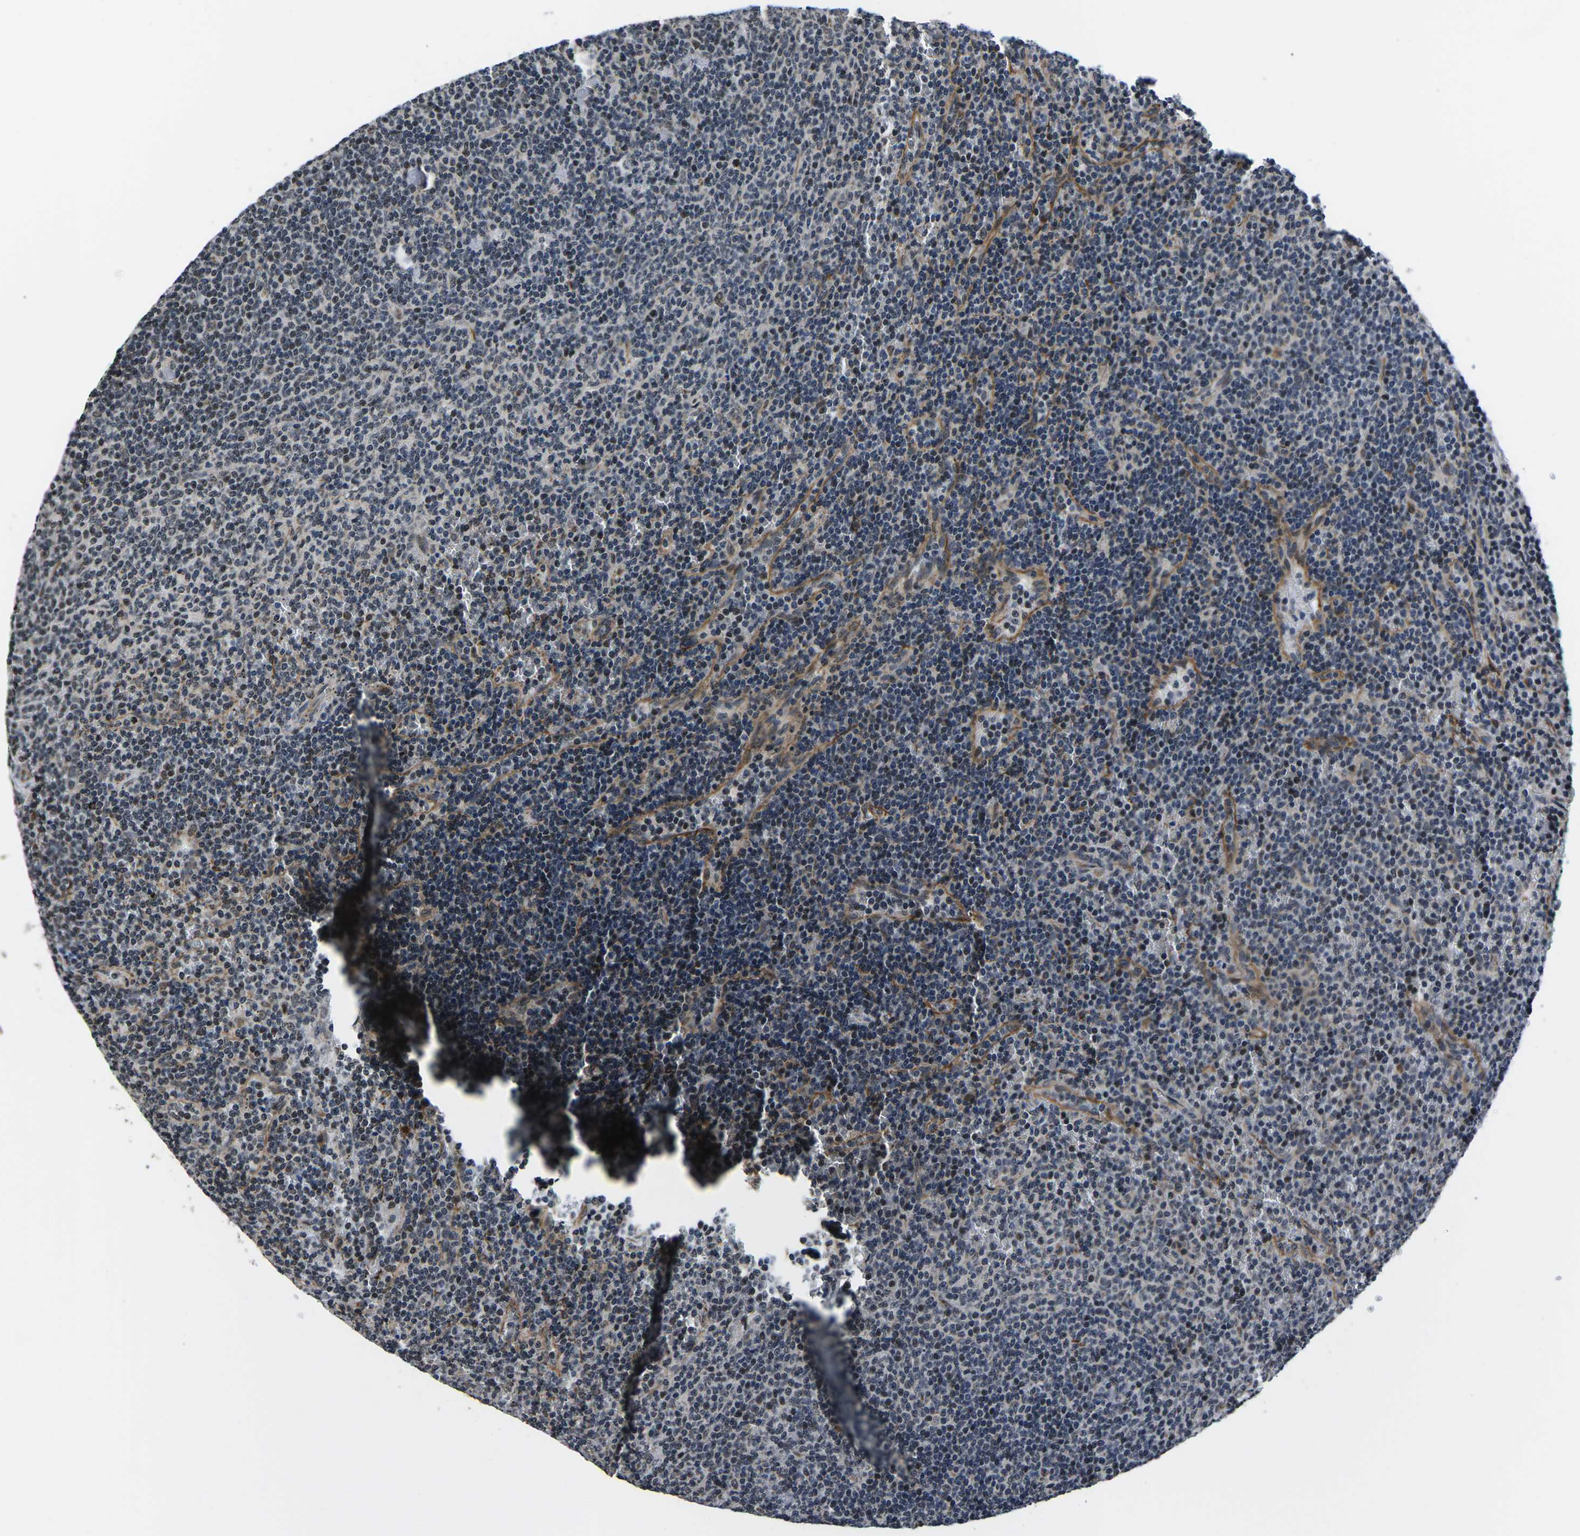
{"staining": {"intensity": "negative", "quantity": "none", "location": "none"}, "tissue": "lymphoma", "cell_type": "Tumor cells", "image_type": "cancer", "snomed": [{"axis": "morphology", "description": "Malignant lymphoma, non-Hodgkin's type, Low grade"}, {"axis": "topography", "description": "Spleen"}], "caption": "Lymphoma was stained to show a protein in brown. There is no significant expression in tumor cells. The staining is performed using DAB (3,3'-diaminobenzidine) brown chromogen with nuclei counter-stained in using hematoxylin.", "gene": "CCNE1", "patient": {"sex": "female", "age": 50}}